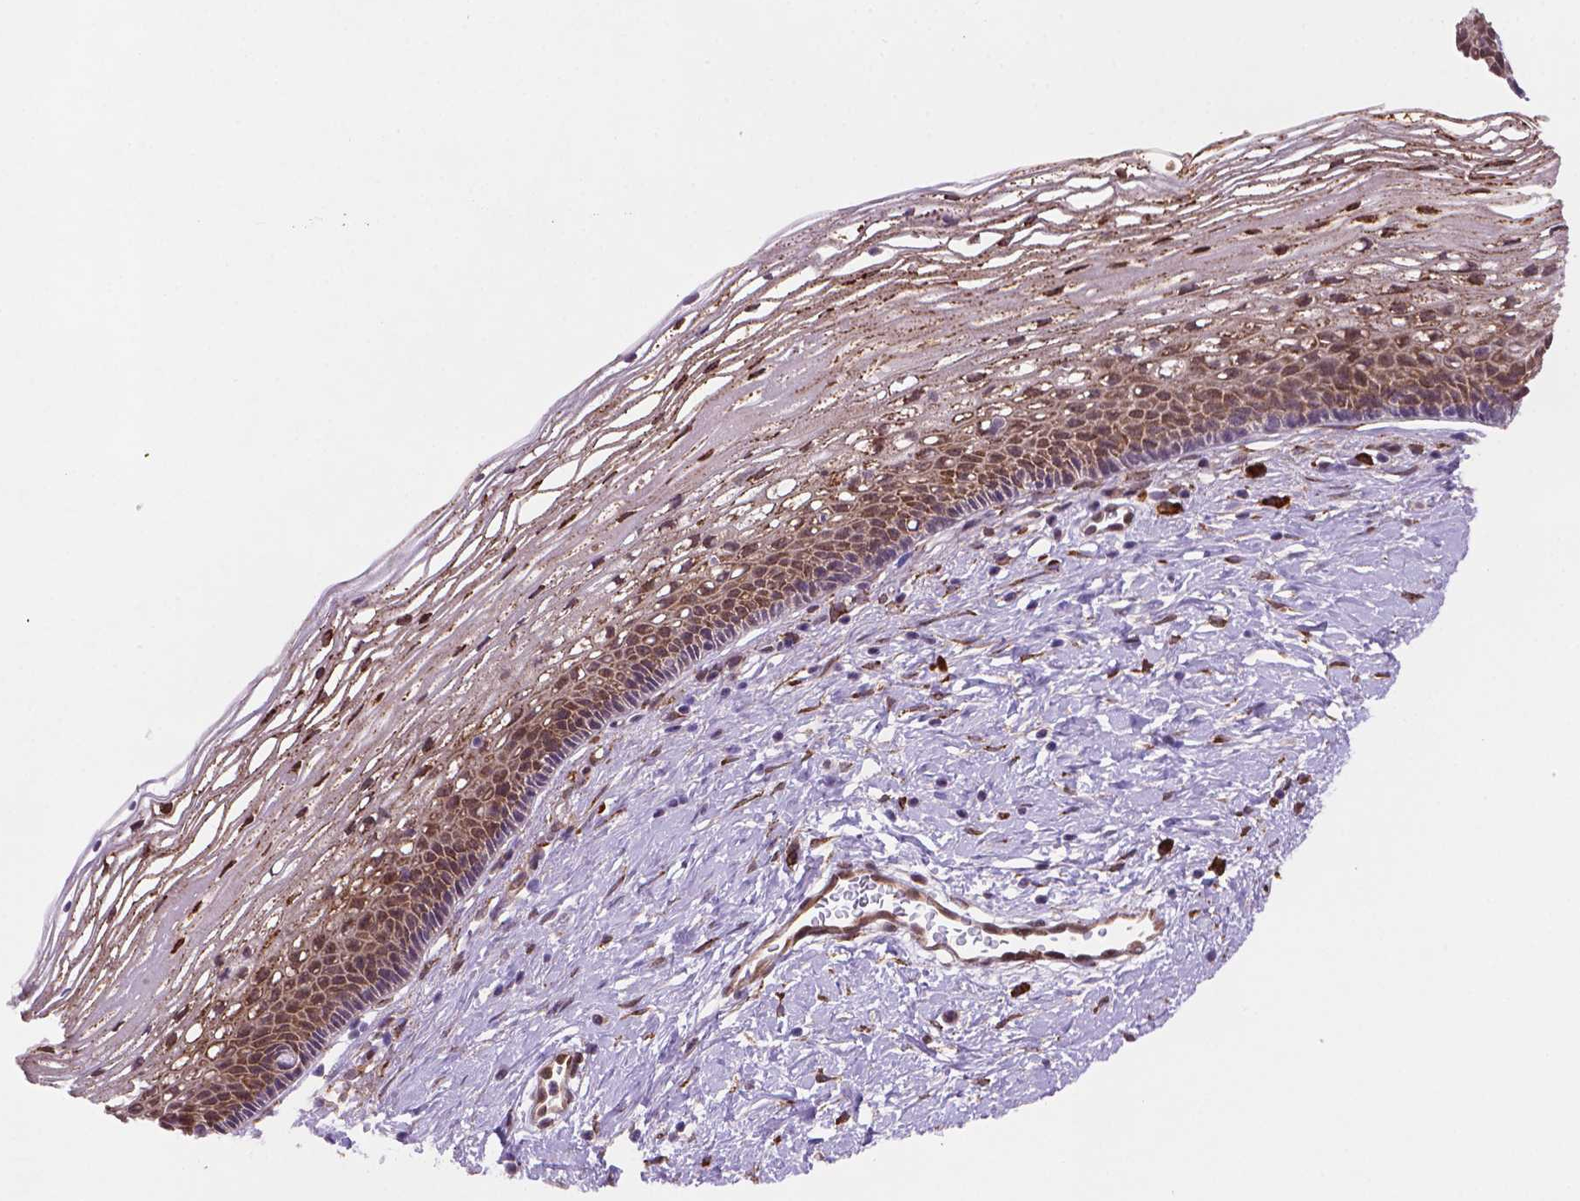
{"staining": {"intensity": "weak", "quantity": ">75%", "location": "cytoplasmic/membranous,nuclear"}, "tissue": "cervix", "cell_type": "Glandular cells", "image_type": "normal", "snomed": [{"axis": "morphology", "description": "Normal tissue, NOS"}, {"axis": "topography", "description": "Cervix"}], "caption": "Protein expression analysis of benign human cervix reveals weak cytoplasmic/membranous,nuclear expression in approximately >75% of glandular cells.", "gene": "FNIP1", "patient": {"sex": "female", "age": 34}}